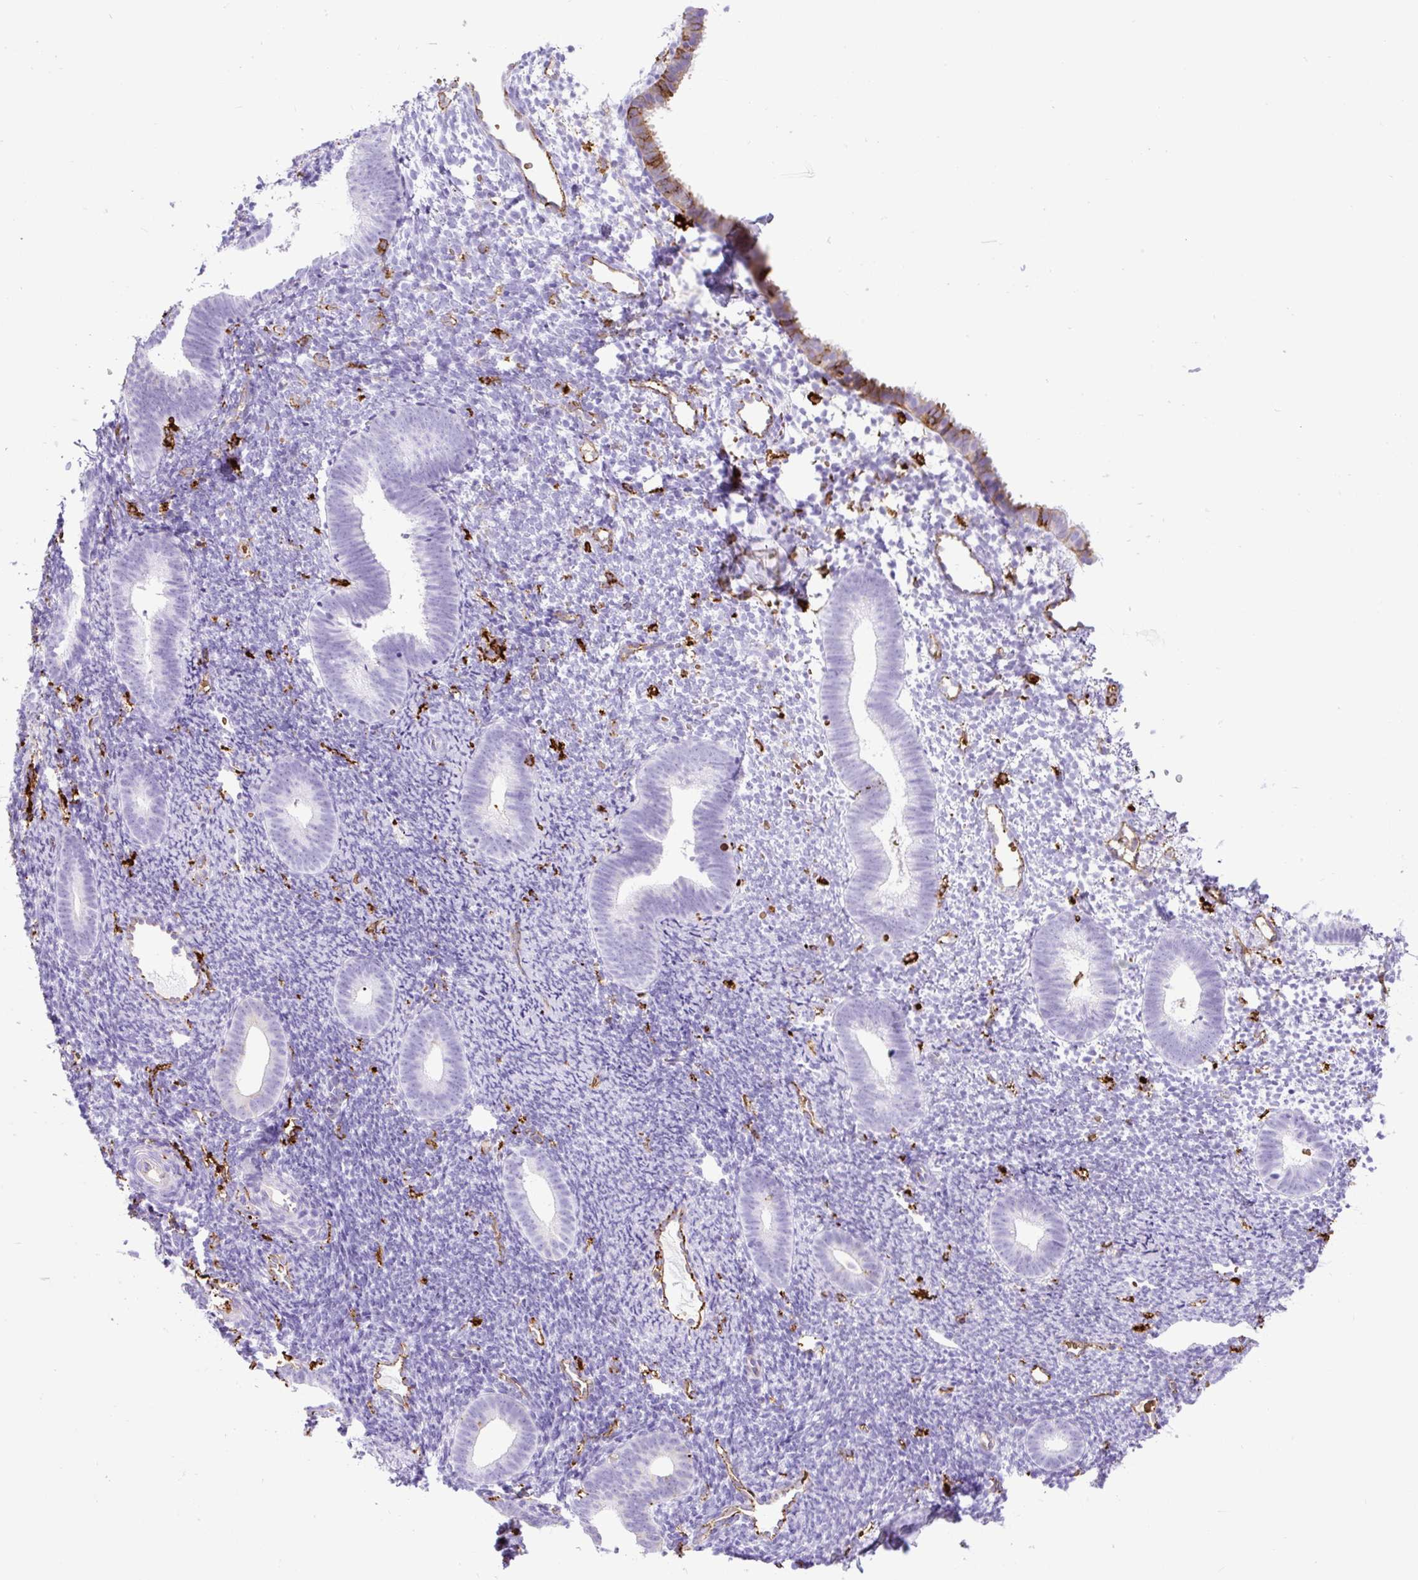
{"staining": {"intensity": "negative", "quantity": "none", "location": "none"}, "tissue": "endometrium", "cell_type": "Cells in endometrial stroma", "image_type": "normal", "snomed": [{"axis": "morphology", "description": "Normal tissue, NOS"}, {"axis": "topography", "description": "Endometrium"}], "caption": "This is an immunohistochemistry image of unremarkable human endometrium. There is no staining in cells in endometrial stroma.", "gene": "HLA", "patient": {"sex": "female", "age": 39}}